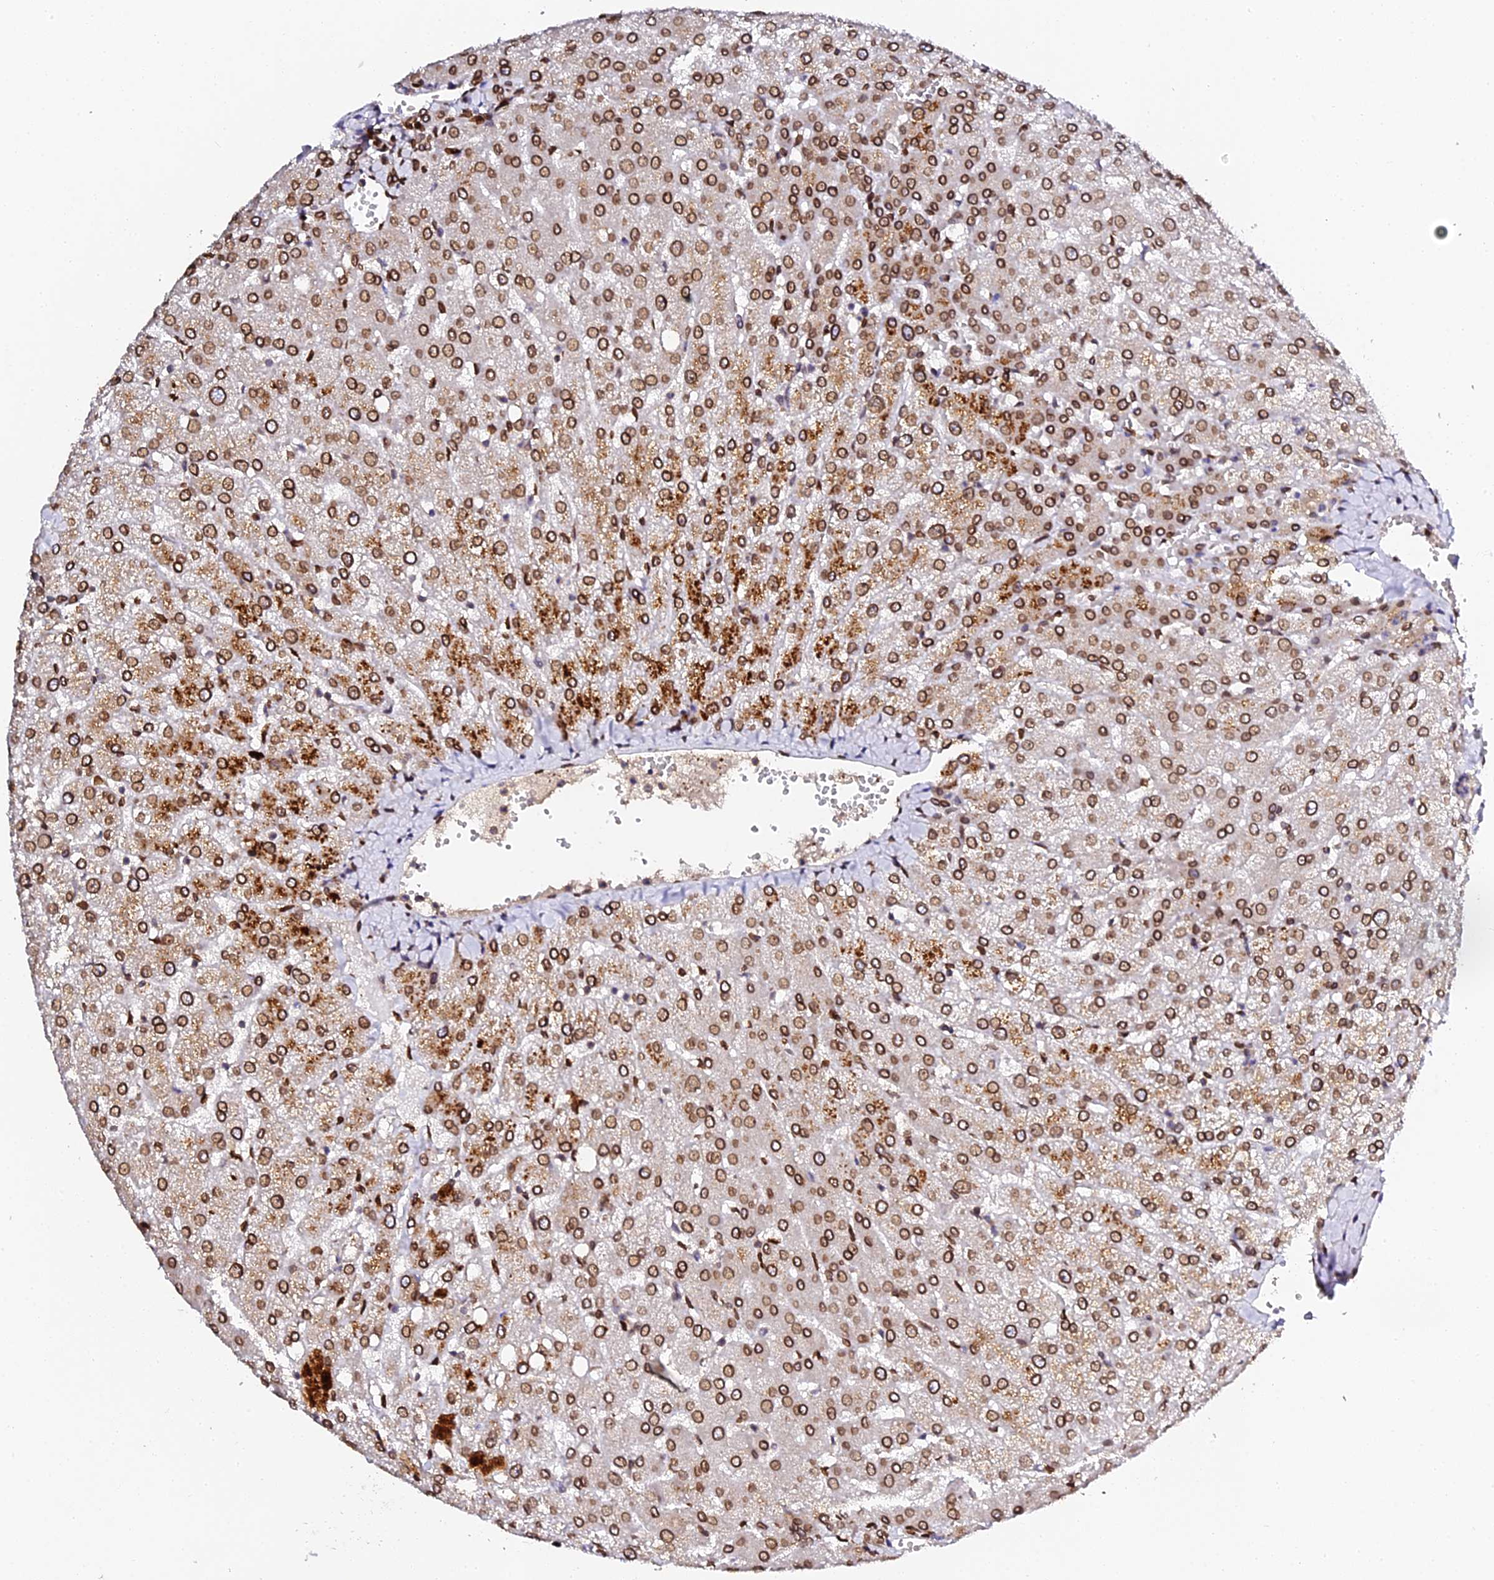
{"staining": {"intensity": "strong", "quantity": ">75%", "location": "cytoplasmic/membranous,nuclear"}, "tissue": "liver", "cell_type": "Cholangiocytes", "image_type": "normal", "snomed": [{"axis": "morphology", "description": "Normal tissue, NOS"}, {"axis": "topography", "description": "Liver"}], "caption": "A high-resolution image shows IHC staining of benign liver, which displays strong cytoplasmic/membranous,nuclear positivity in about >75% of cholangiocytes.", "gene": "ANAPC5", "patient": {"sex": "female", "age": 54}}